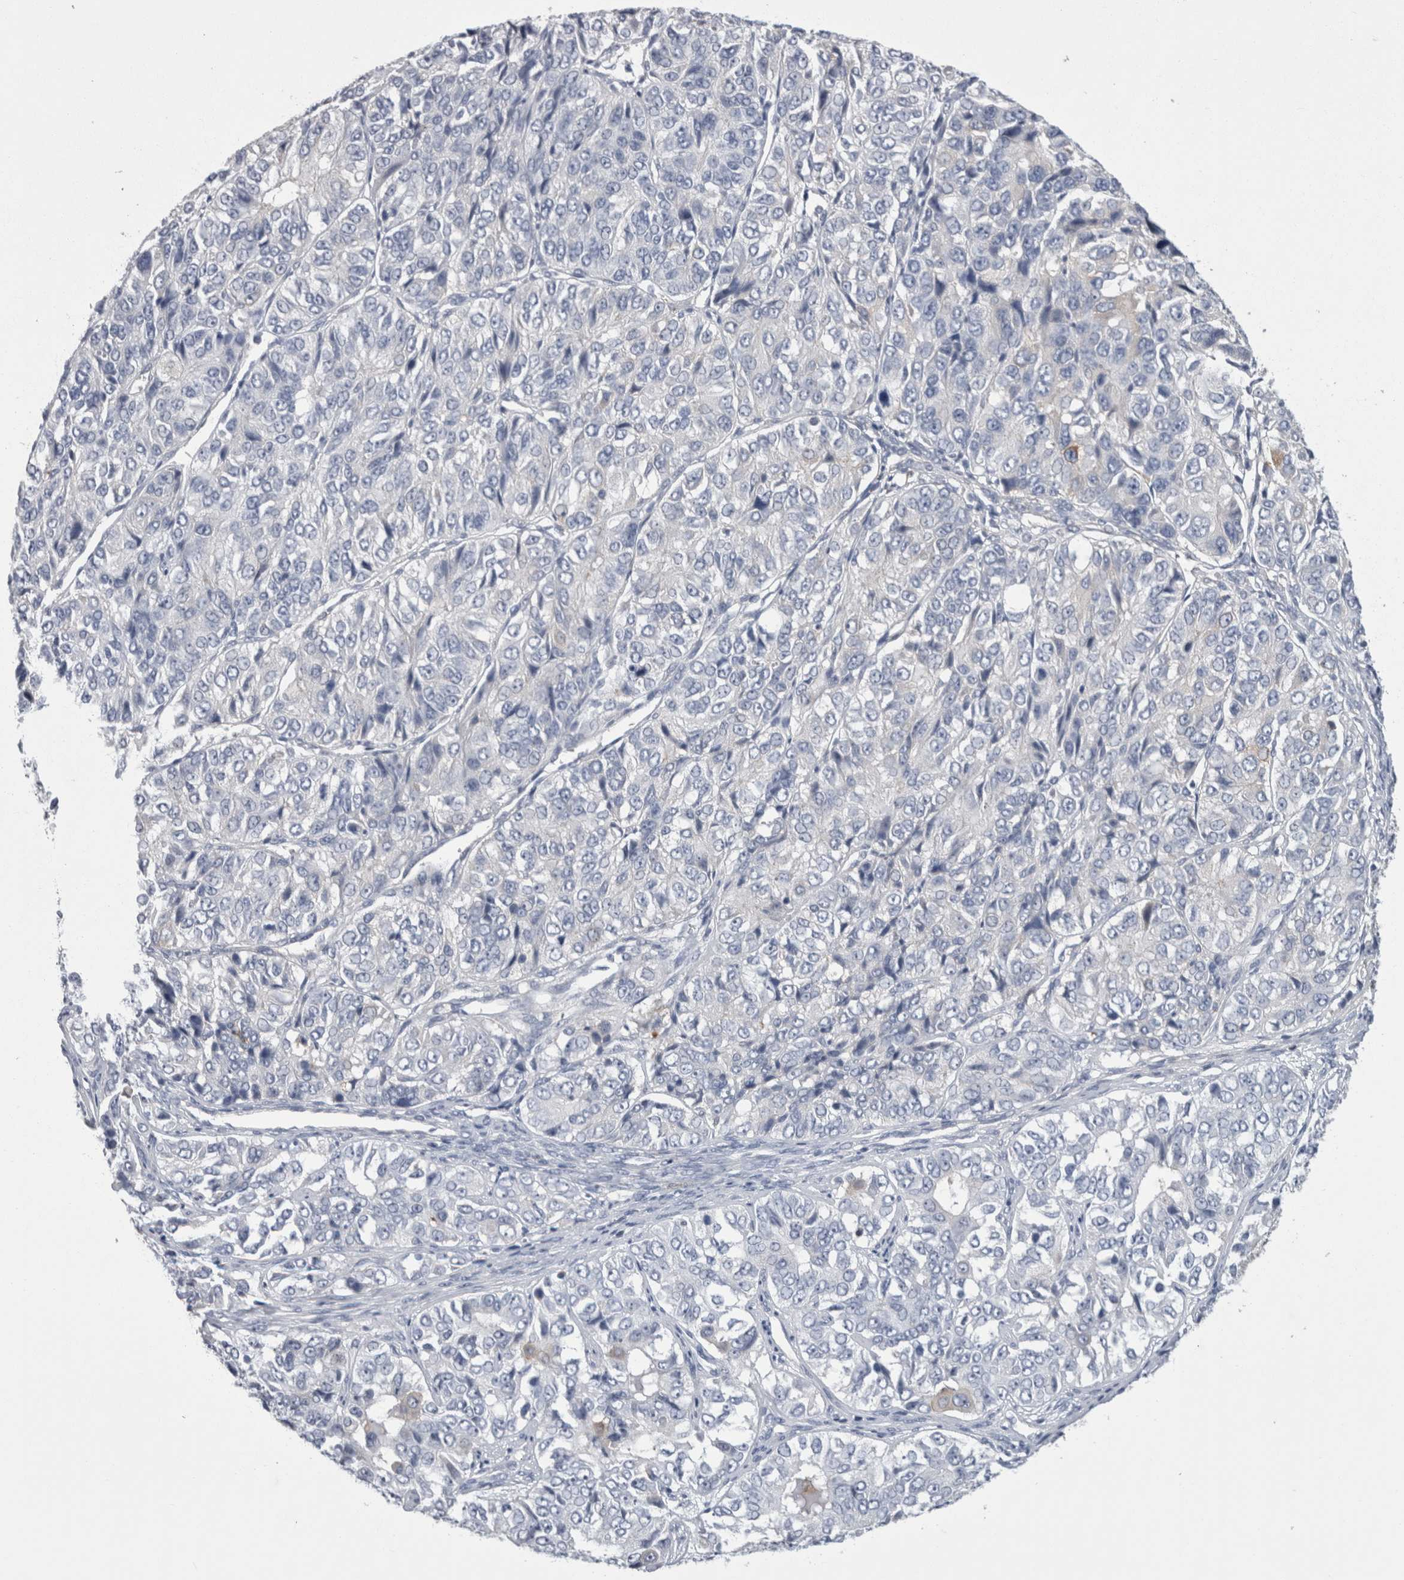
{"staining": {"intensity": "negative", "quantity": "none", "location": "none"}, "tissue": "ovarian cancer", "cell_type": "Tumor cells", "image_type": "cancer", "snomed": [{"axis": "morphology", "description": "Carcinoma, endometroid"}, {"axis": "topography", "description": "Ovary"}], "caption": "Immunohistochemistry (IHC) photomicrograph of endometroid carcinoma (ovarian) stained for a protein (brown), which exhibits no staining in tumor cells. (DAB (3,3'-diaminobenzidine) immunohistochemistry (IHC), high magnification).", "gene": "DCTN6", "patient": {"sex": "female", "age": 51}}